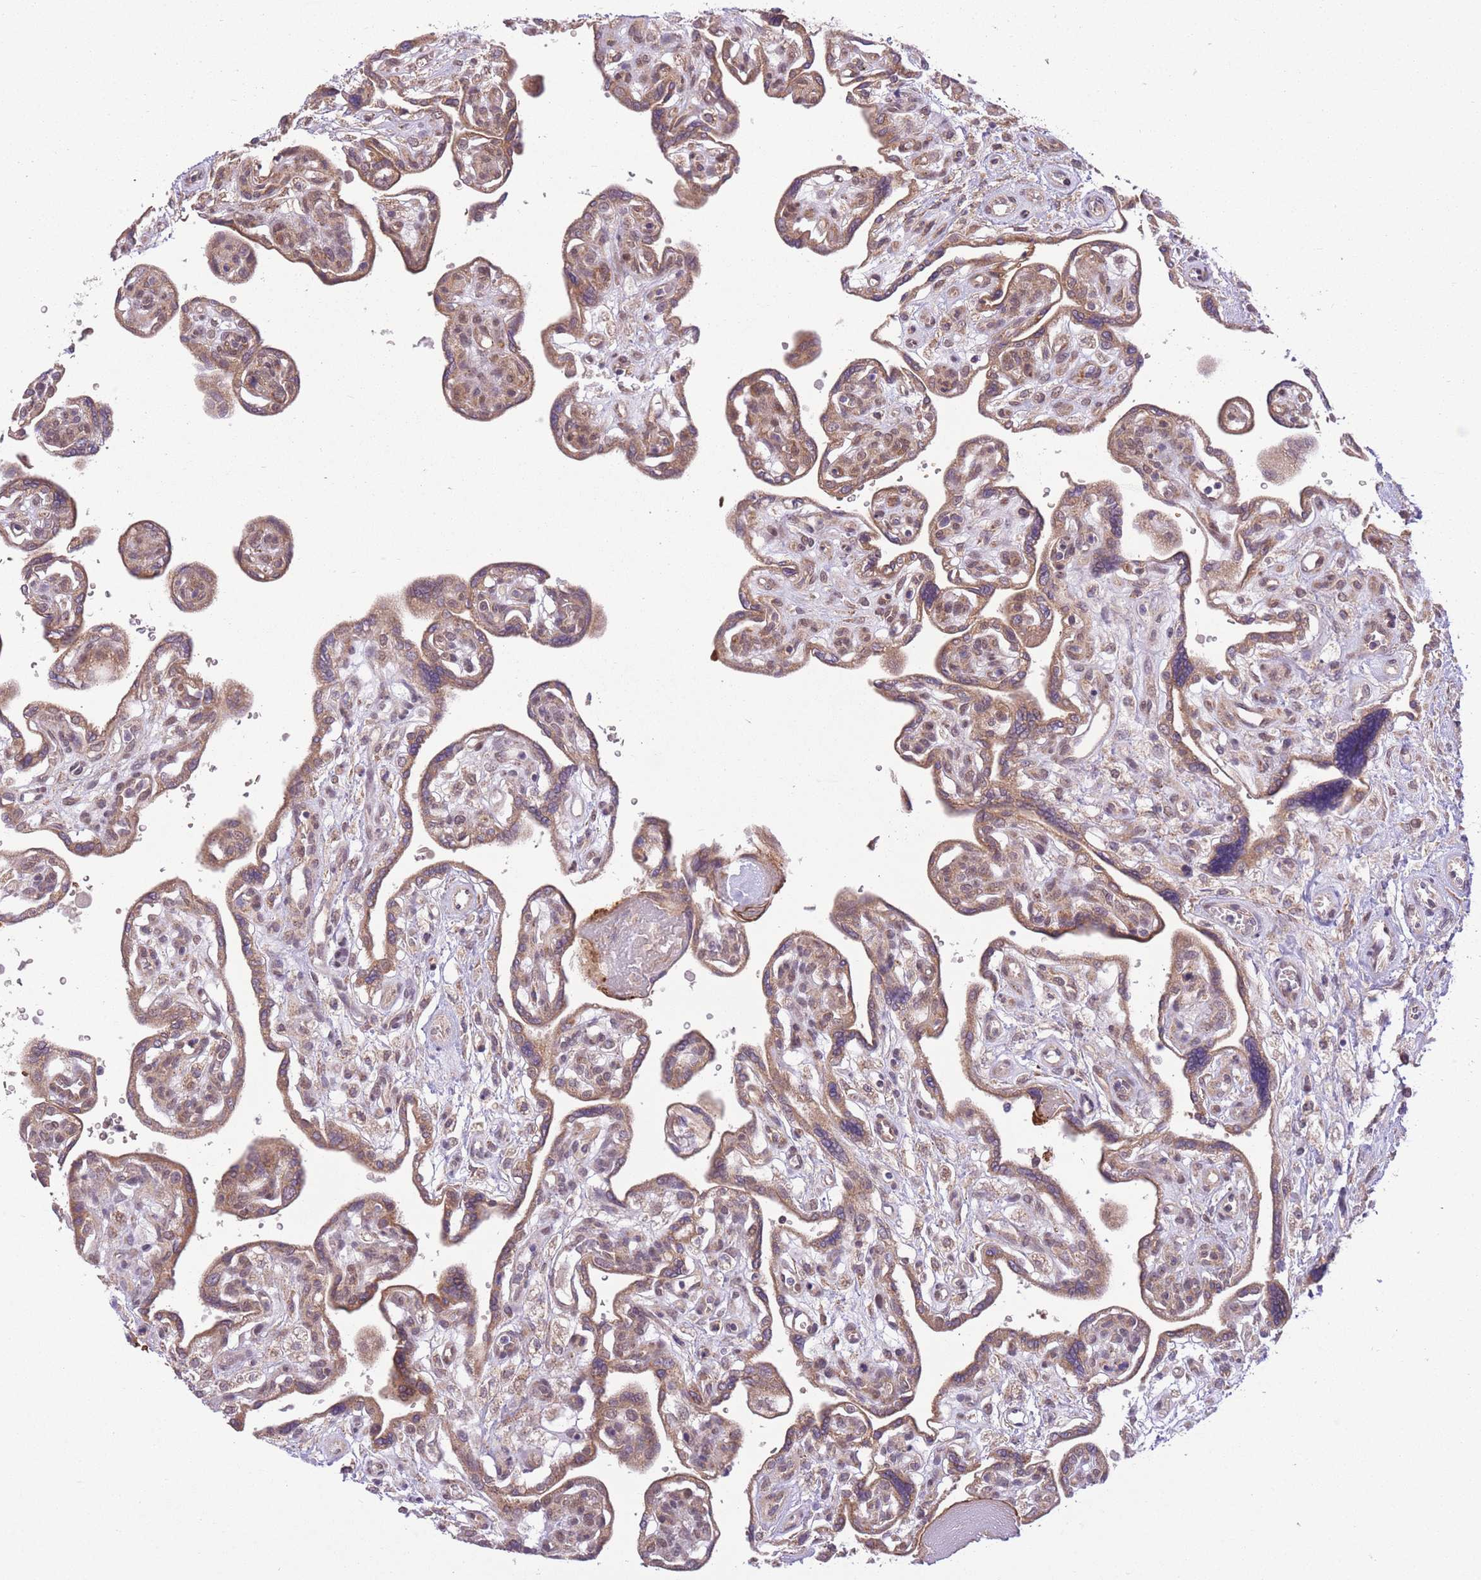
{"staining": {"intensity": "moderate", "quantity": ">75%", "location": "cytoplasmic/membranous"}, "tissue": "placenta", "cell_type": "Decidual cells", "image_type": "normal", "snomed": [{"axis": "morphology", "description": "Normal tissue, NOS"}, {"axis": "topography", "description": "Placenta"}], "caption": "Placenta stained with immunohistochemistry (IHC) shows moderate cytoplasmic/membranous staining in approximately >75% of decidual cells.", "gene": "POLR3F", "patient": {"sex": "female", "age": 39}}